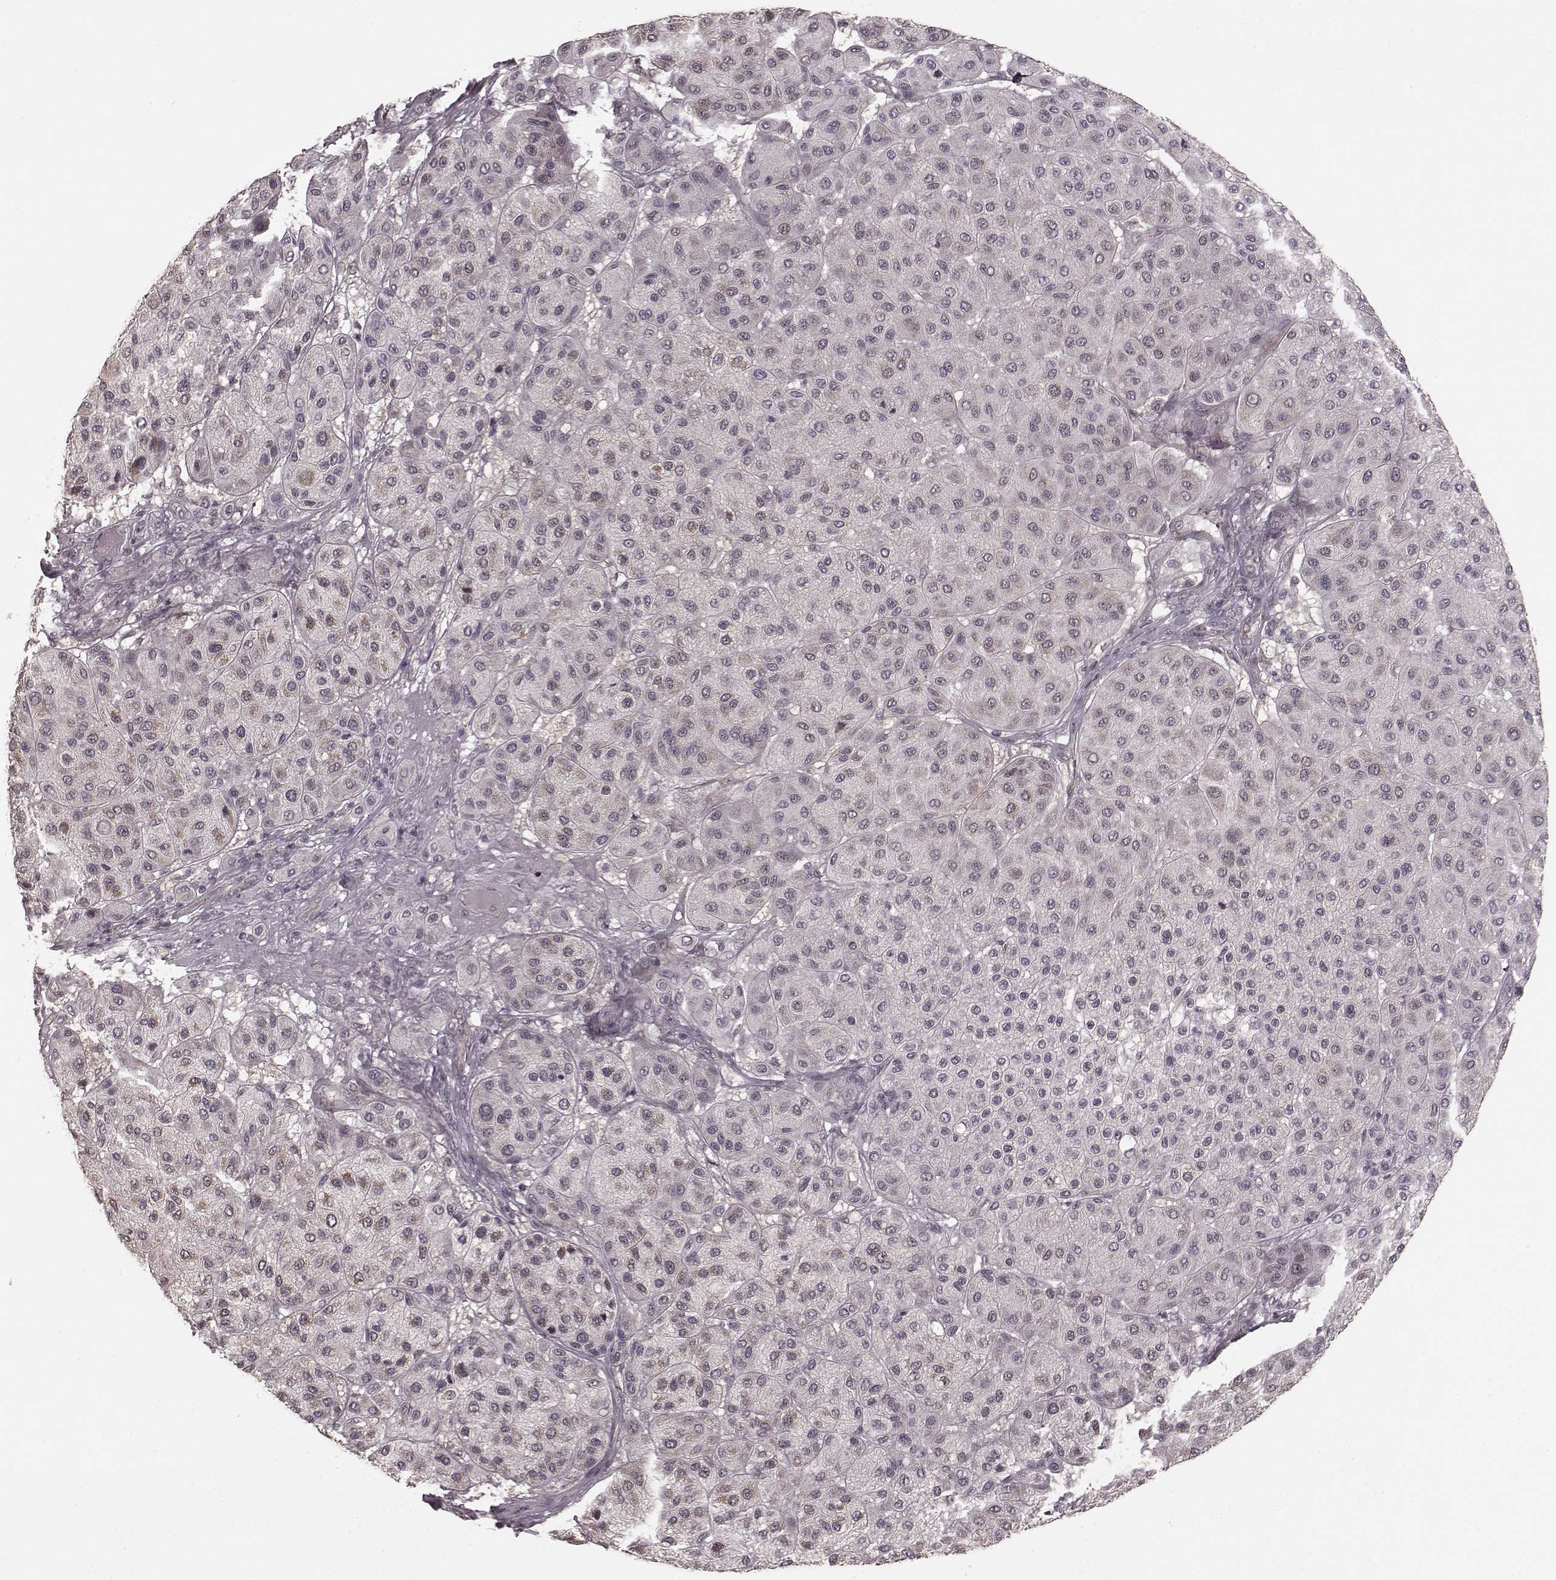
{"staining": {"intensity": "weak", "quantity": "25%-75%", "location": "cytoplasmic/membranous"}, "tissue": "melanoma", "cell_type": "Tumor cells", "image_type": "cancer", "snomed": [{"axis": "morphology", "description": "Malignant melanoma, Metastatic site"}, {"axis": "topography", "description": "Smooth muscle"}], "caption": "Weak cytoplasmic/membranous positivity is appreciated in about 25%-75% of tumor cells in malignant melanoma (metastatic site). (DAB IHC with brightfield microscopy, high magnification).", "gene": "PLCB4", "patient": {"sex": "male", "age": 41}}